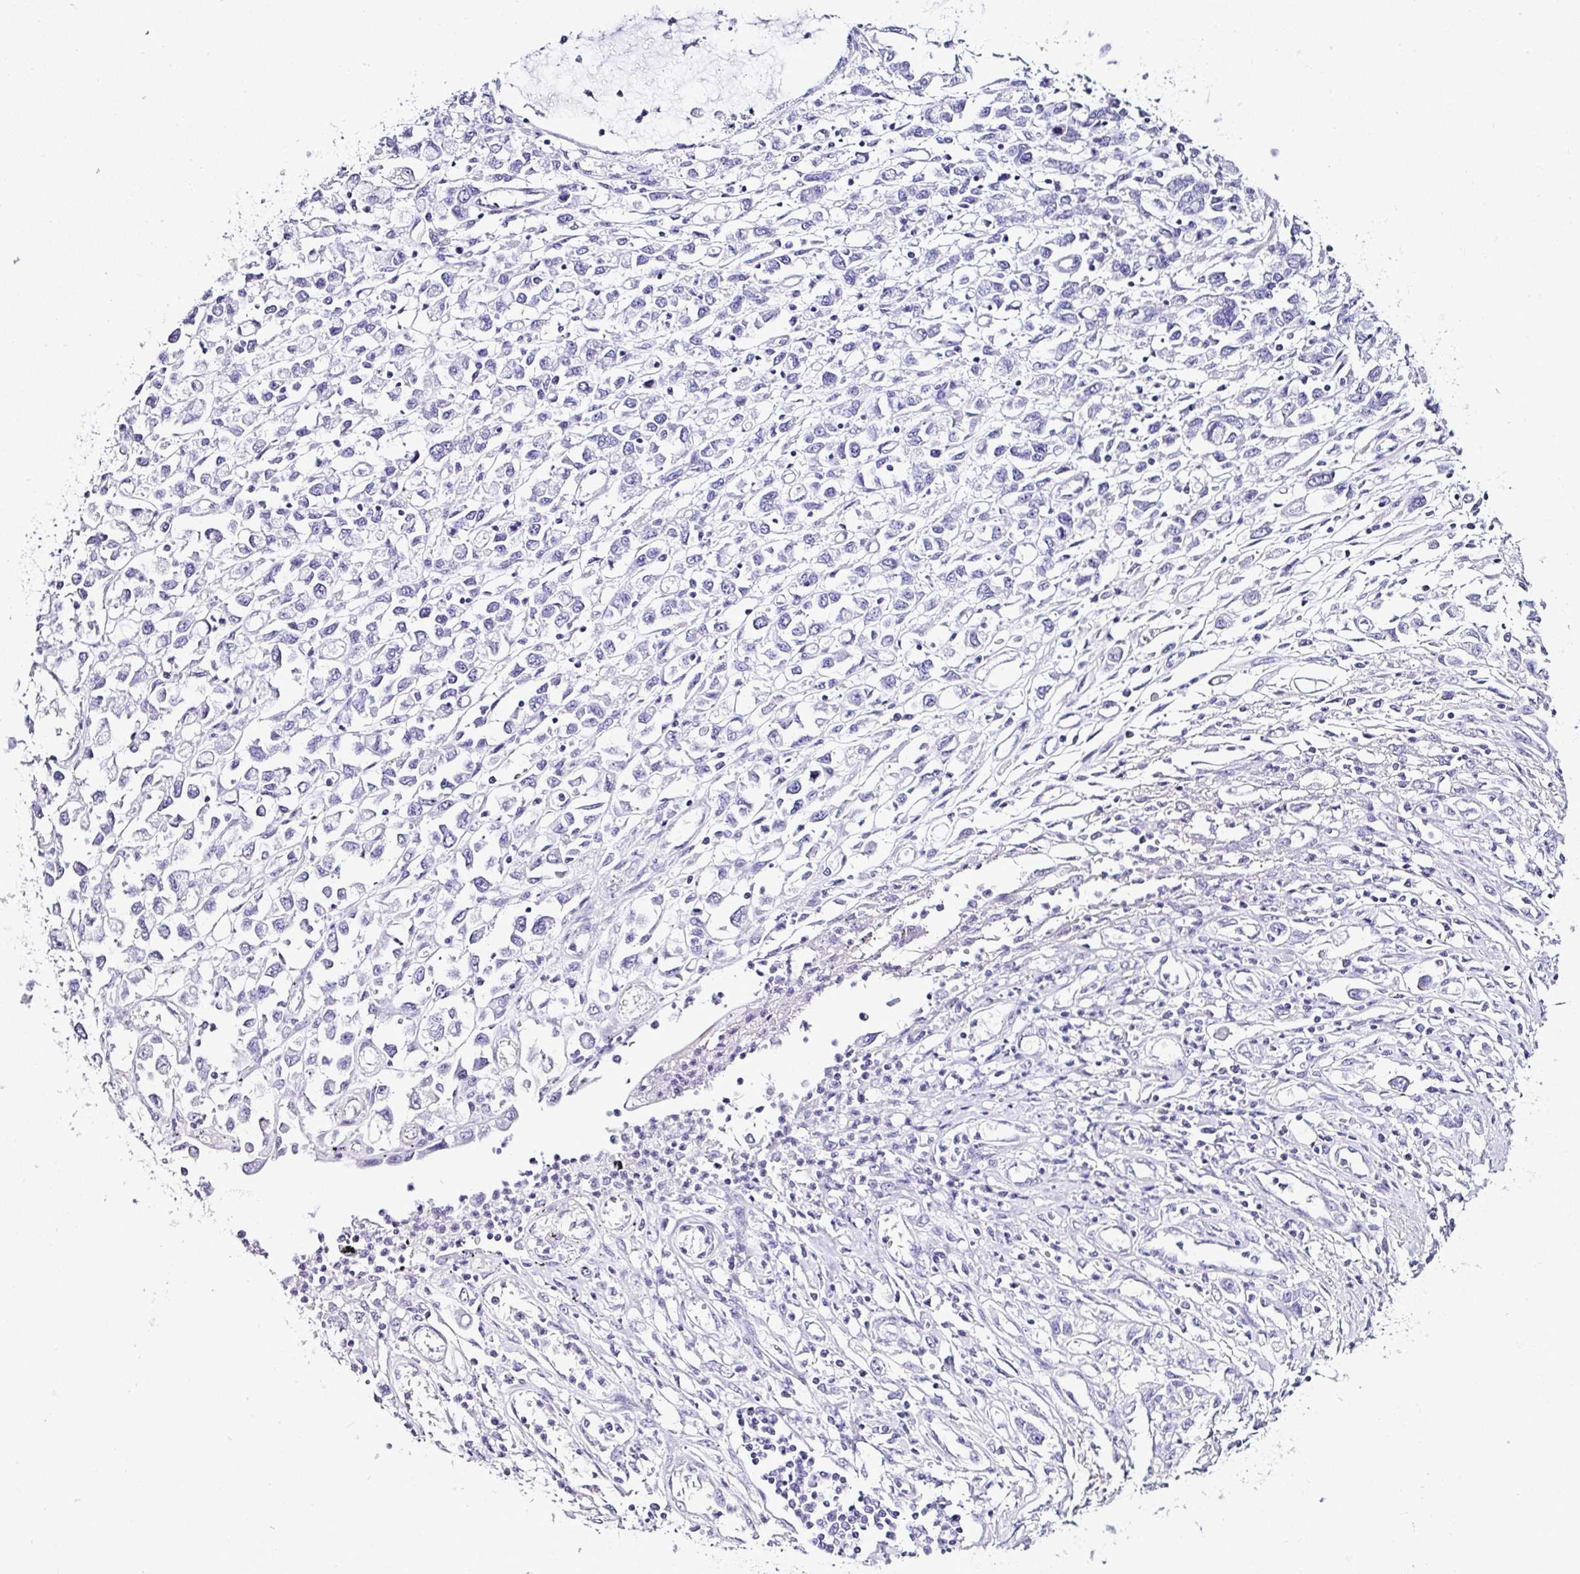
{"staining": {"intensity": "negative", "quantity": "none", "location": "none"}, "tissue": "stomach cancer", "cell_type": "Tumor cells", "image_type": "cancer", "snomed": [{"axis": "morphology", "description": "Adenocarcinoma, NOS"}, {"axis": "topography", "description": "Stomach"}], "caption": "This is an IHC image of human adenocarcinoma (stomach). There is no staining in tumor cells.", "gene": "SERPINB3", "patient": {"sex": "female", "age": 76}}